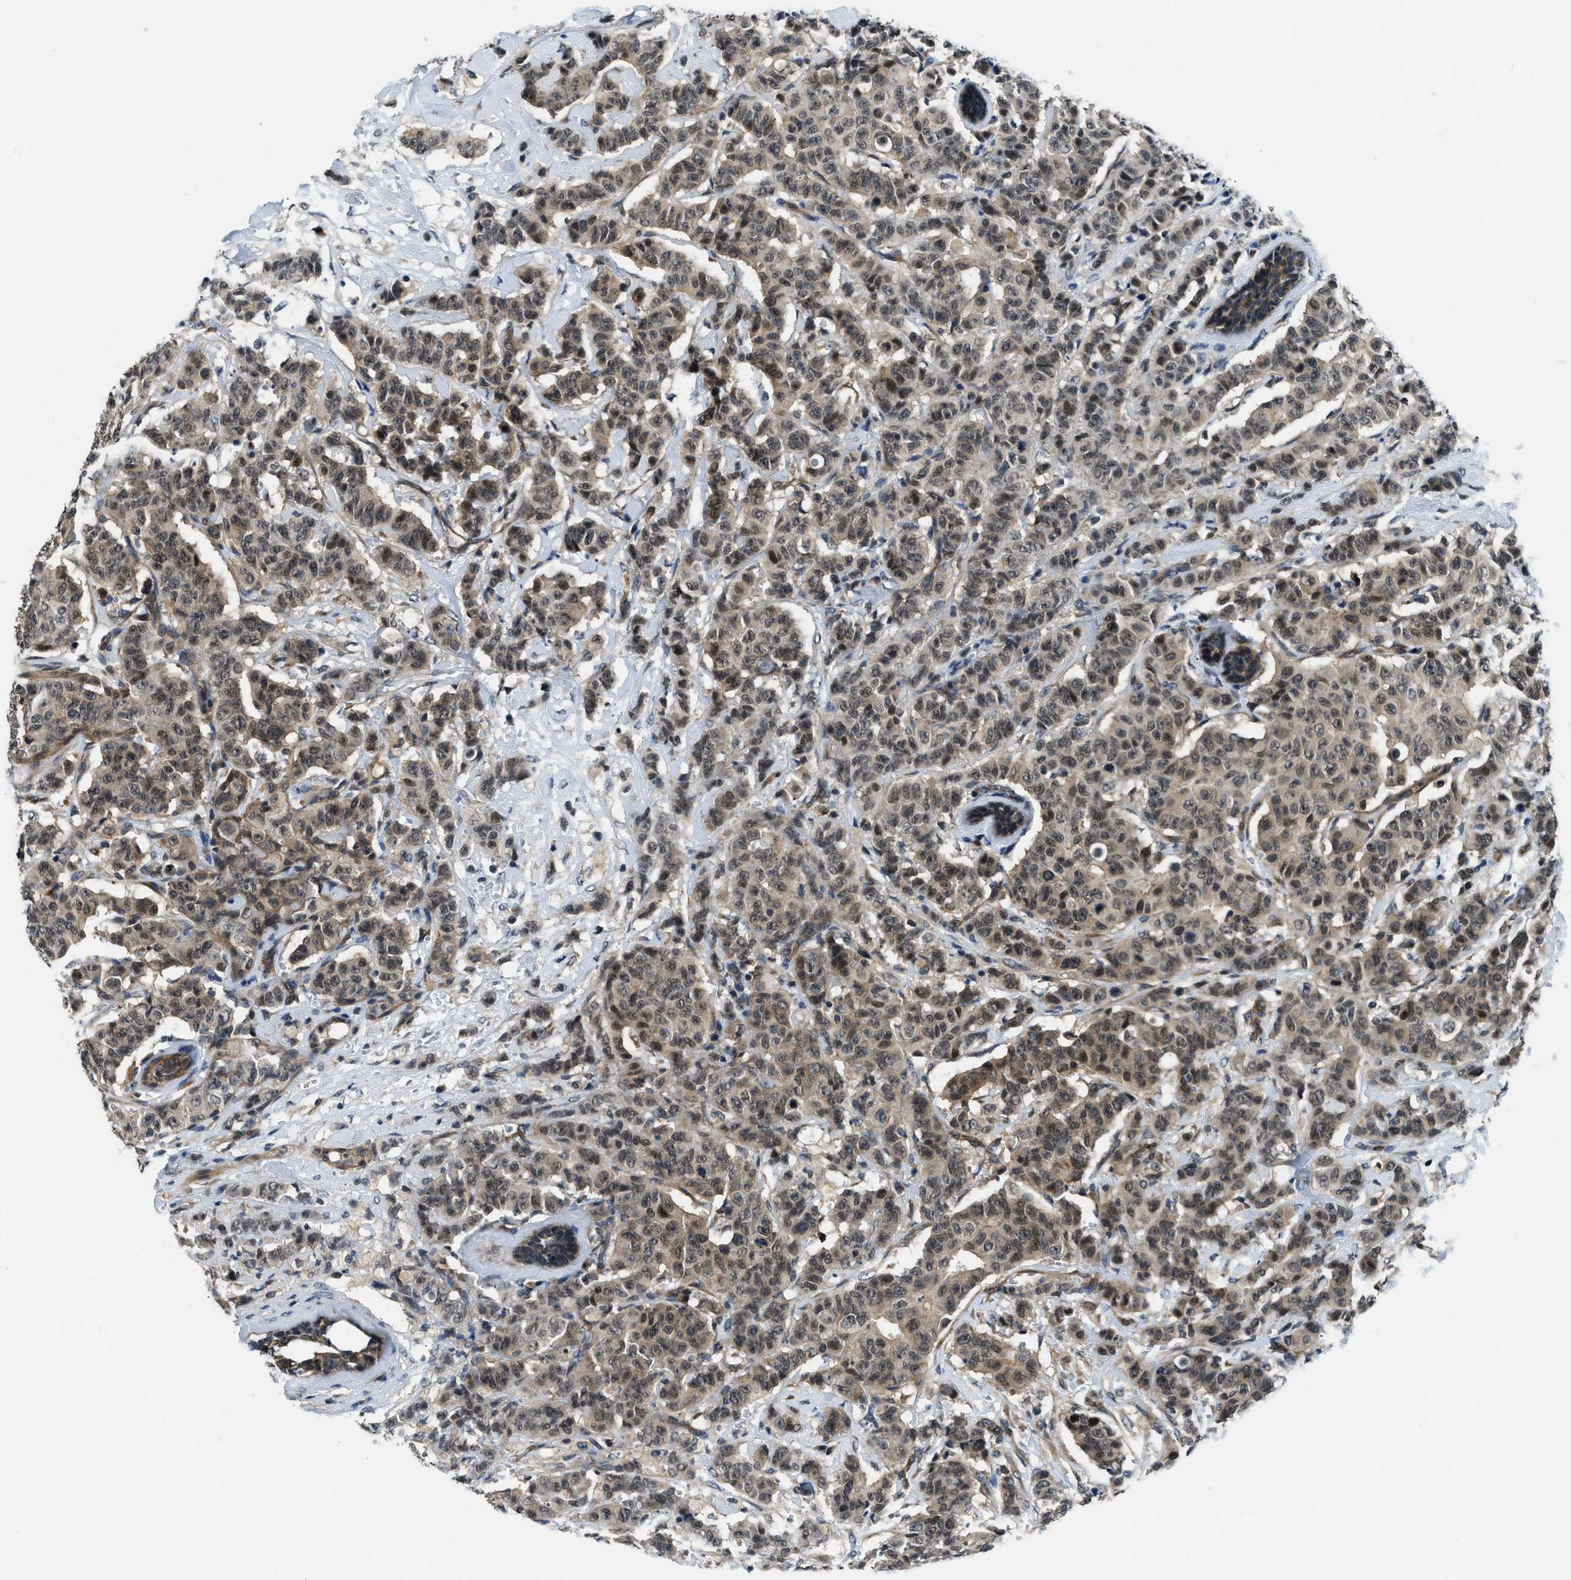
{"staining": {"intensity": "moderate", "quantity": ">75%", "location": "cytoplasmic/membranous,nuclear"}, "tissue": "breast cancer", "cell_type": "Tumor cells", "image_type": "cancer", "snomed": [{"axis": "morphology", "description": "Normal tissue, NOS"}, {"axis": "morphology", "description": "Duct carcinoma"}, {"axis": "topography", "description": "Breast"}], "caption": "Human breast invasive ductal carcinoma stained for a protein (brown) demonstrates moderate cytoplasmic/membranous and nuclear positive positivity in approximately >75% of tumor cells.", "gene": "MTMR1", "patient": {"sex": "female", "age": 40}}